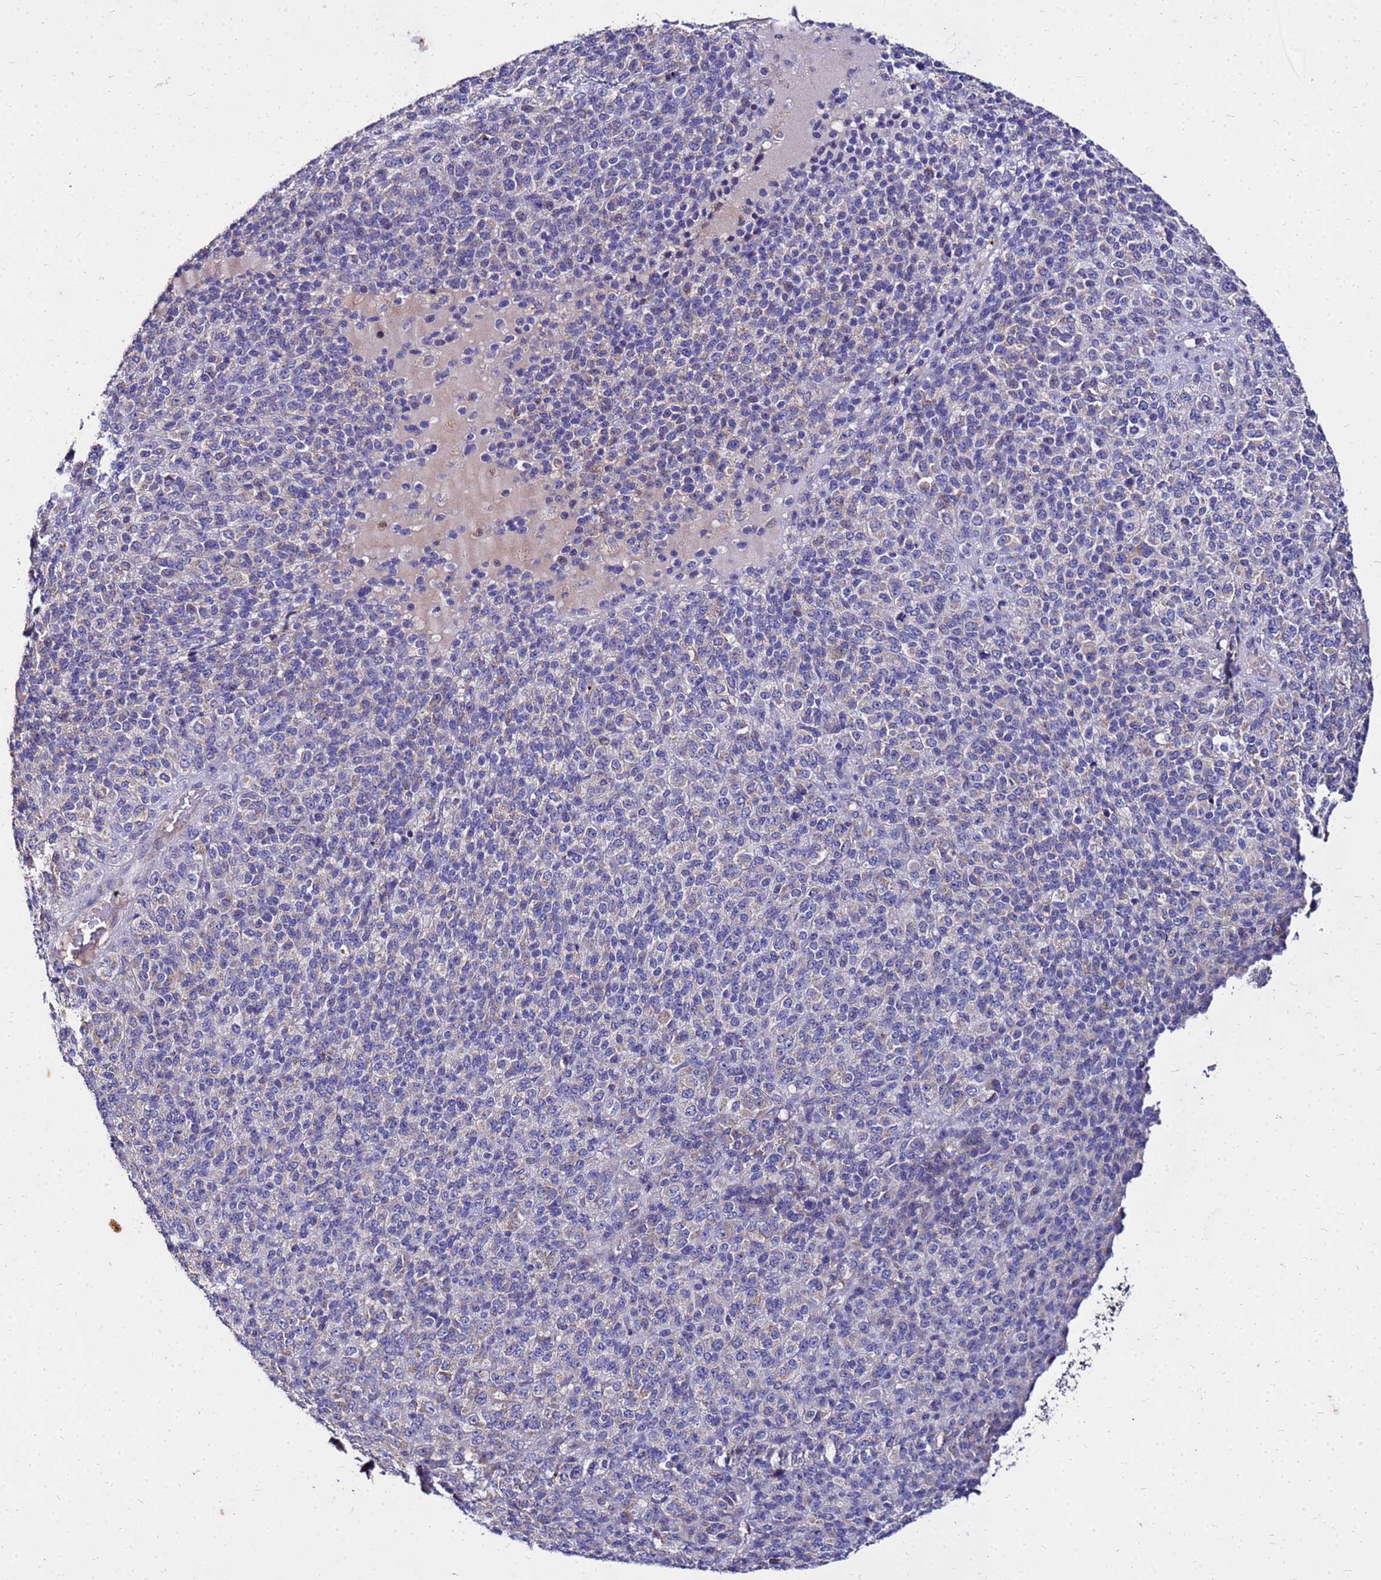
{"staining": {"intensity": "weak", "quantity": "25%-75%", "location": "cytoplasmic/membranous"}, "tissue": "melanoma", "cell_type": "Tumor cells", "image_type": "cancer", "snomed": [{"axis": "morphology", "description": "Malignant melanoma, Metastatic site"}, {"axis": "topography", "description": "Brain"}], "caption": "This photomicrograph demonstrates immunohistochemistry staining of human melanoma, with low weak cytoplasmic/membranous staining in approximately 25%-75% of tumor cells.", "gene": "COX14", "patient": {"sex": "female", "age": 56}}